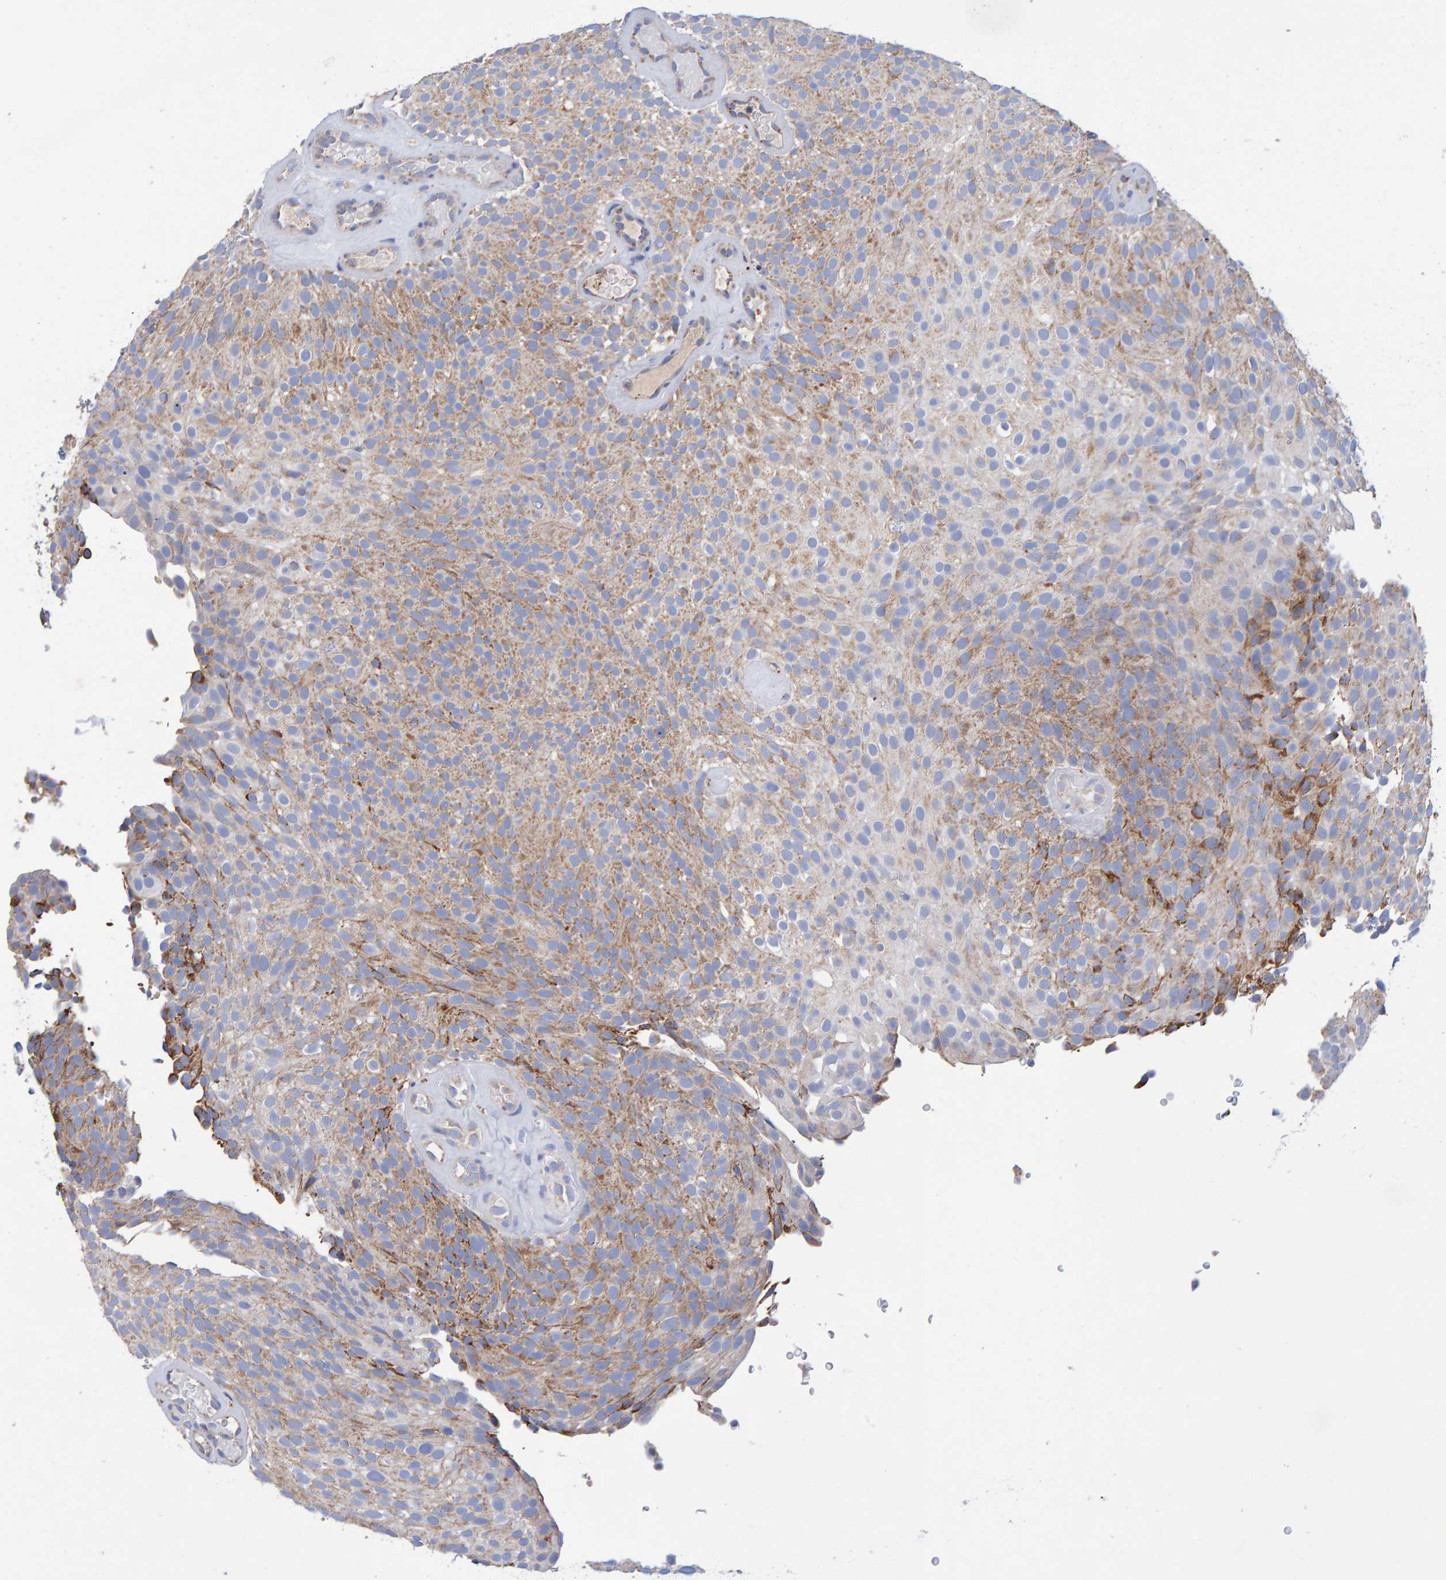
{"staining": {"intensity": "moderate", "quantity": "25%-75%", "location": "cytoplasmic/membranous"}, "tissue": "urothelial cancer", "cell_type": "Tumor cells", "image_type": "cancer", "snomed": [{"axis": "morphology", "description": "Urothelial carcinoma, Low grade"}, {"axis": "topography", "description": "Urinary bladder"}], "caption": "Tumor cells reveal moderate cytoplasmic/membranous staining in approximately 25%-75% of cells in urothelial cancer.", "gene": "EFR3A", "patient": {"sex": "male", "age": 78}}